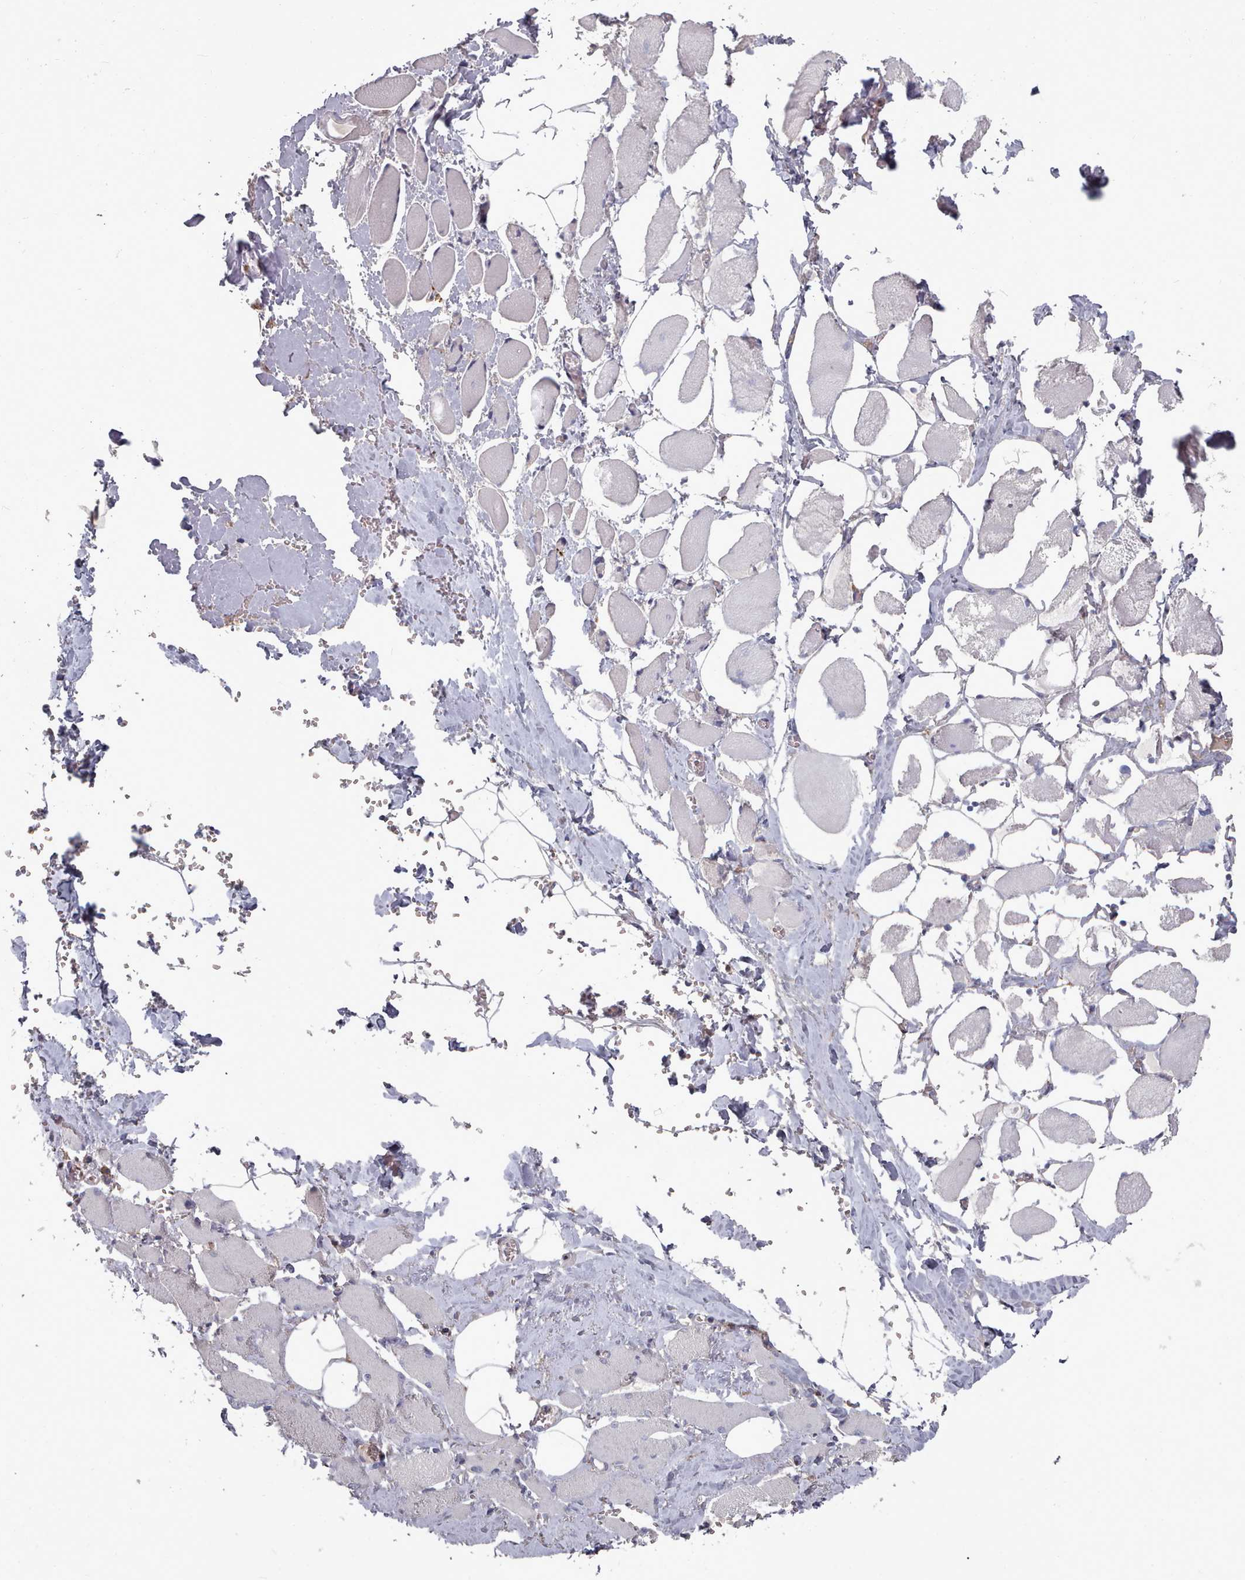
{"staining": {"intensity": "weak", "quantity": "<25%", "location": "cytoplasmic/membranous"}, "tissue": "skeletal muscle", "cell_type": "Myocytes", "image_type": "normal", "snomed": [{"axis": "morphology", "description": "Normal tissue, NOS"}, {"axis": "morphology", "description": "Basal cell carcinoma"}, {"axis": "topography", "description": "Skeletal muscle"}], "caption": "IHC of benign skeletal muscle displays no staining in myocytes.", "gene": "COL8A2", "patient": {"sex": "female", "age": 64}}